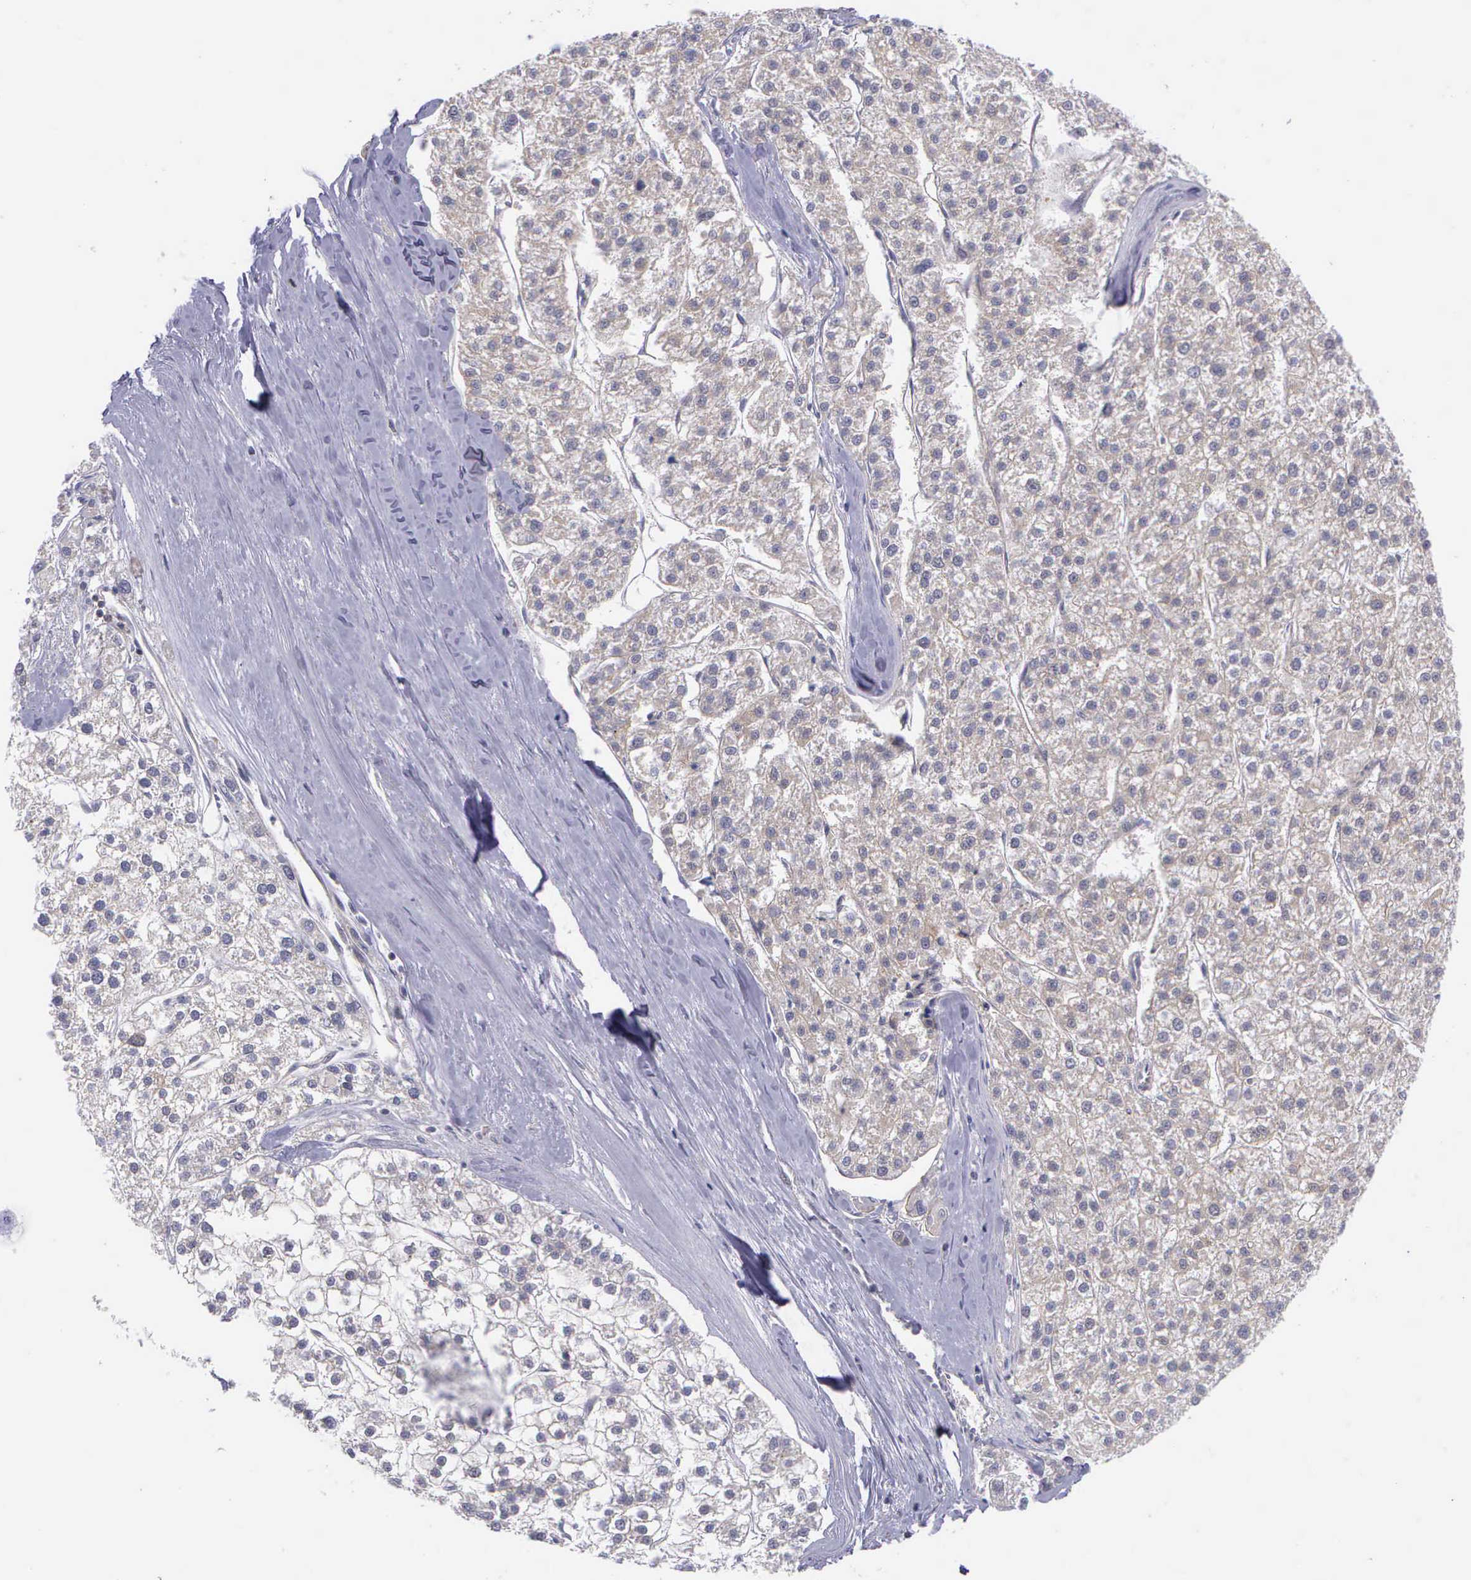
{"staining": {"intensity": "negative", "quantity": "none", "location": "none"}, "tissue": "liver cancer", "cell_type": "Tumor cells", "image_type": "cancer", "snomed": [{"axis": "morphology", "description": "Carcinoma, Hepatocellular, NOS"}, {"axis": "topography", "description": "Liver"}], "caption": "This micrograph is of liver cancer stained with IHC to label a protein in brown with the nuclei are counter-stained blue. There is no staining in tumor cells.", "gene": "MICAL3", "patient": {"sex": "female", "age": 85}}